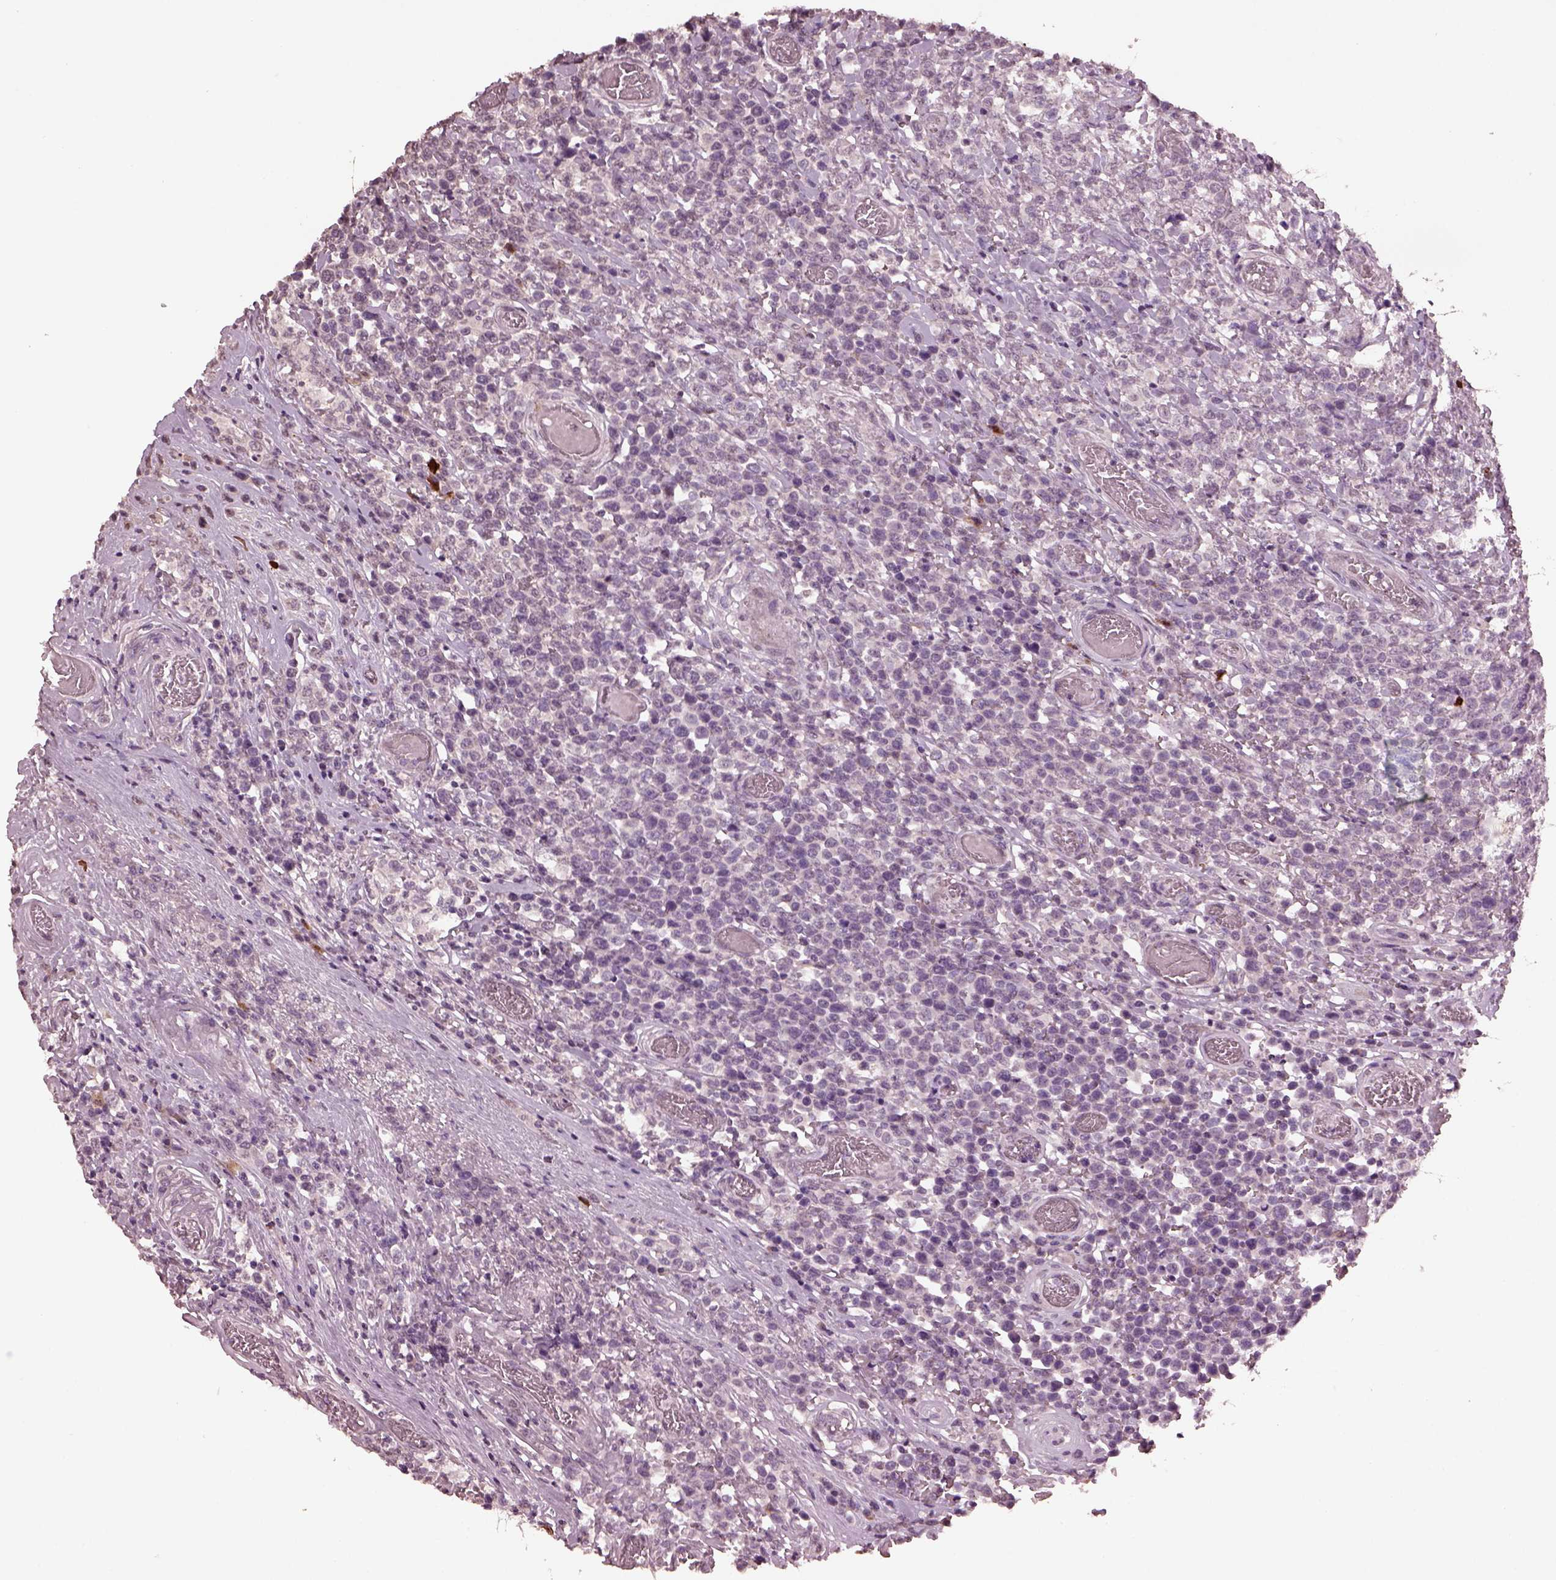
{"staining": {"intensity": "negative", "quantity": "none", "location": "none"}, "tissue": "lymphoma", "cell_type": "Tumor cells", "image_type": "cancer", "snomed": [{"axis": "morphology", "description": "Malignant lymphoma, non-Hodgkin's type, High grade"}, {"axis": "topography", "description": "Soft tissue"}], "caption": "This image is of lymphoma stained with IHC to label a protein in brown with the nuclei are counter-stained blue. There is no staining in tumor cells. (DAB (3,3'-diaminobenzidine) immunohistochemistry (IHC), high magnification).", "gene": "IL18RAP", "patient": {"sex": "female", "age": 56}}